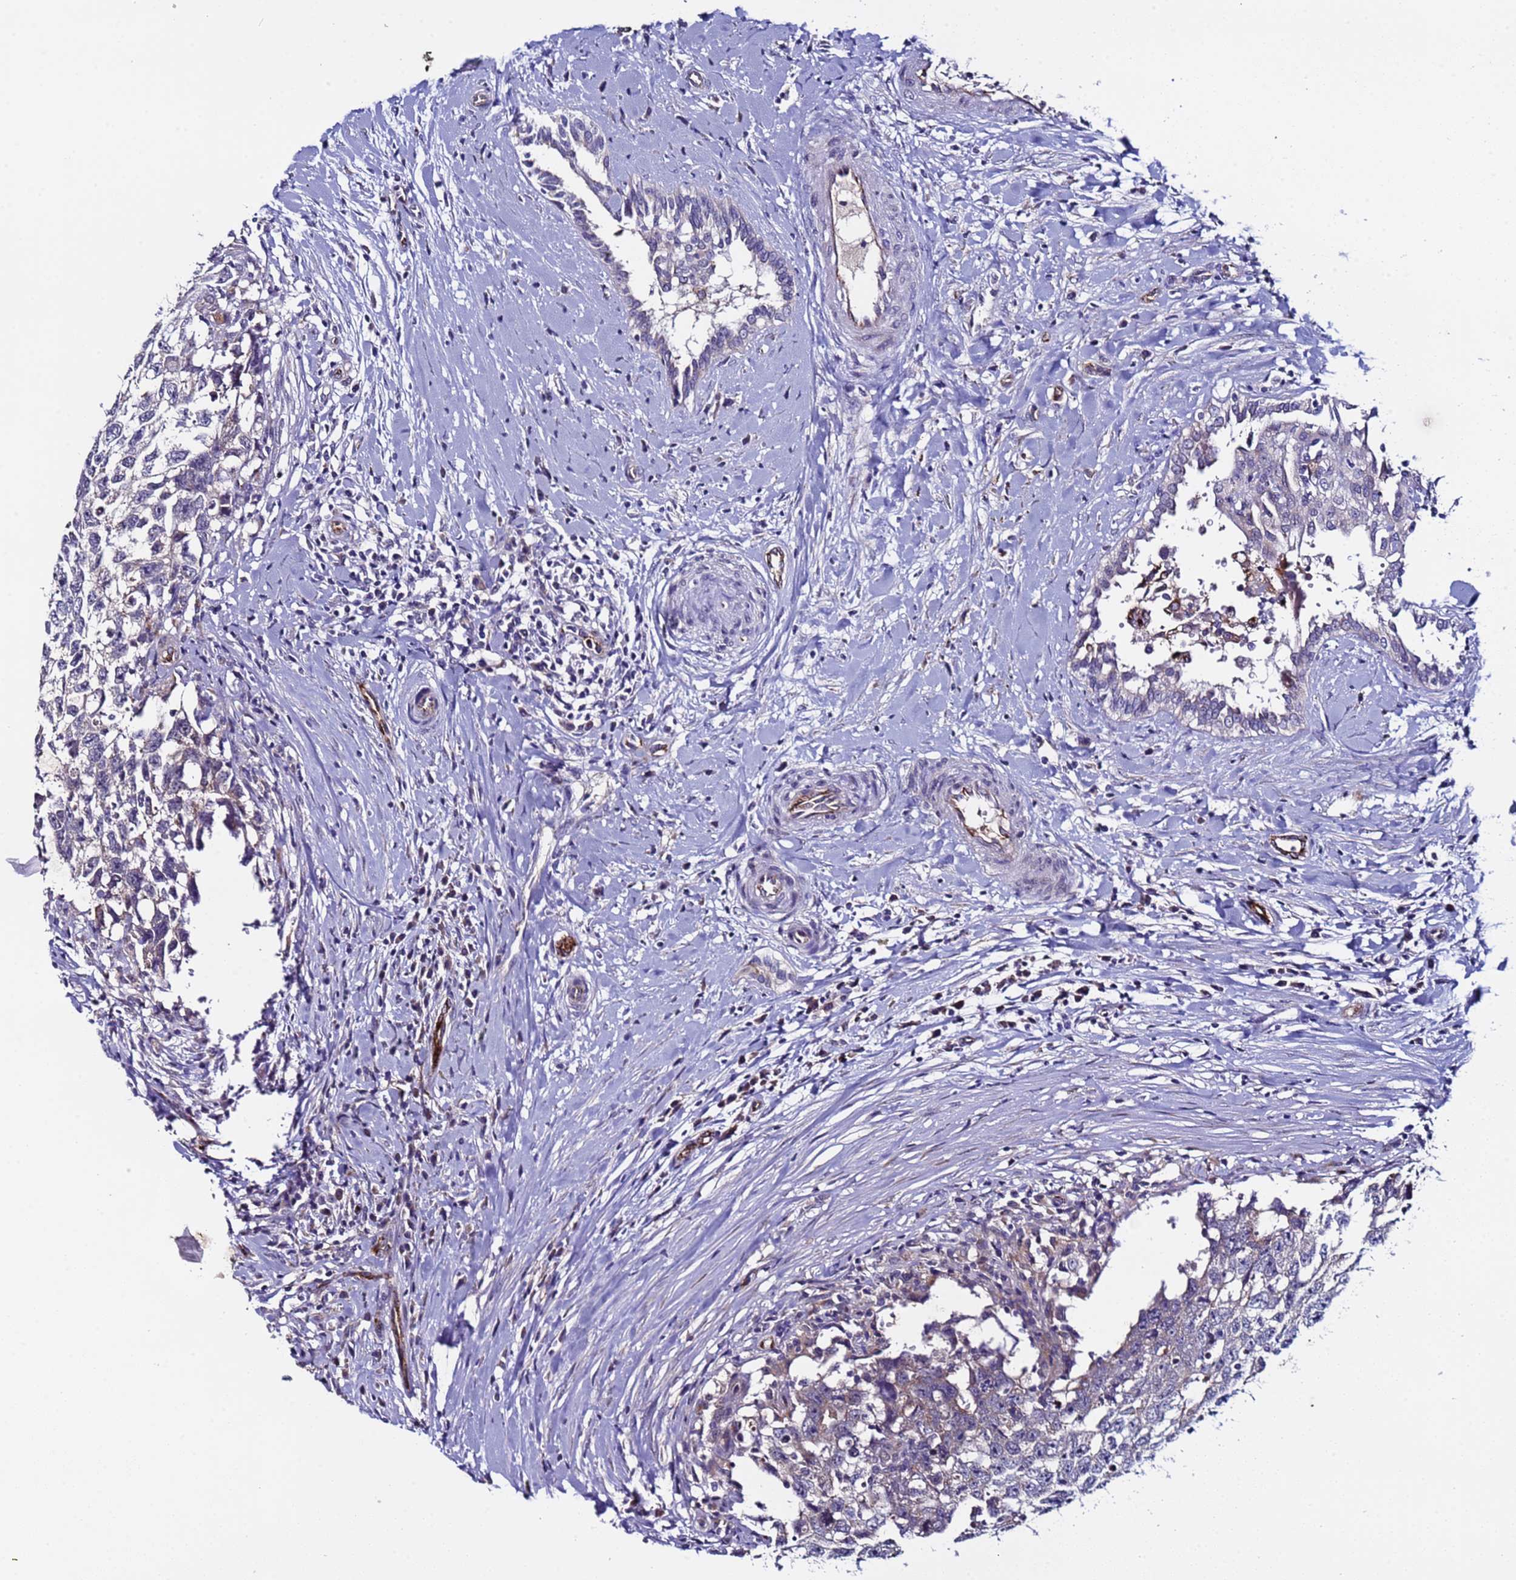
{"staining": {"intensity": "weak", "quantity": "<25%", "location": "cytoplasmic/membranous"}, "tissue": "testis cancer", "cell_type": "Tumor cells", "image_type": "cancer", "snomed": [{"axis": "morphology", "description": "Seminoma, NOS"}, {"axis": "morphology", "description": "Carcinoma, Embryonal, NOS"}, {"axis": "topography", "description": "Testis"}], "caption": "Tumor cells show no significant protein expression in embryonal carcinoma (testis).", "gene": "ZNF248", "patient": {"sex": "male", "age": 29}}